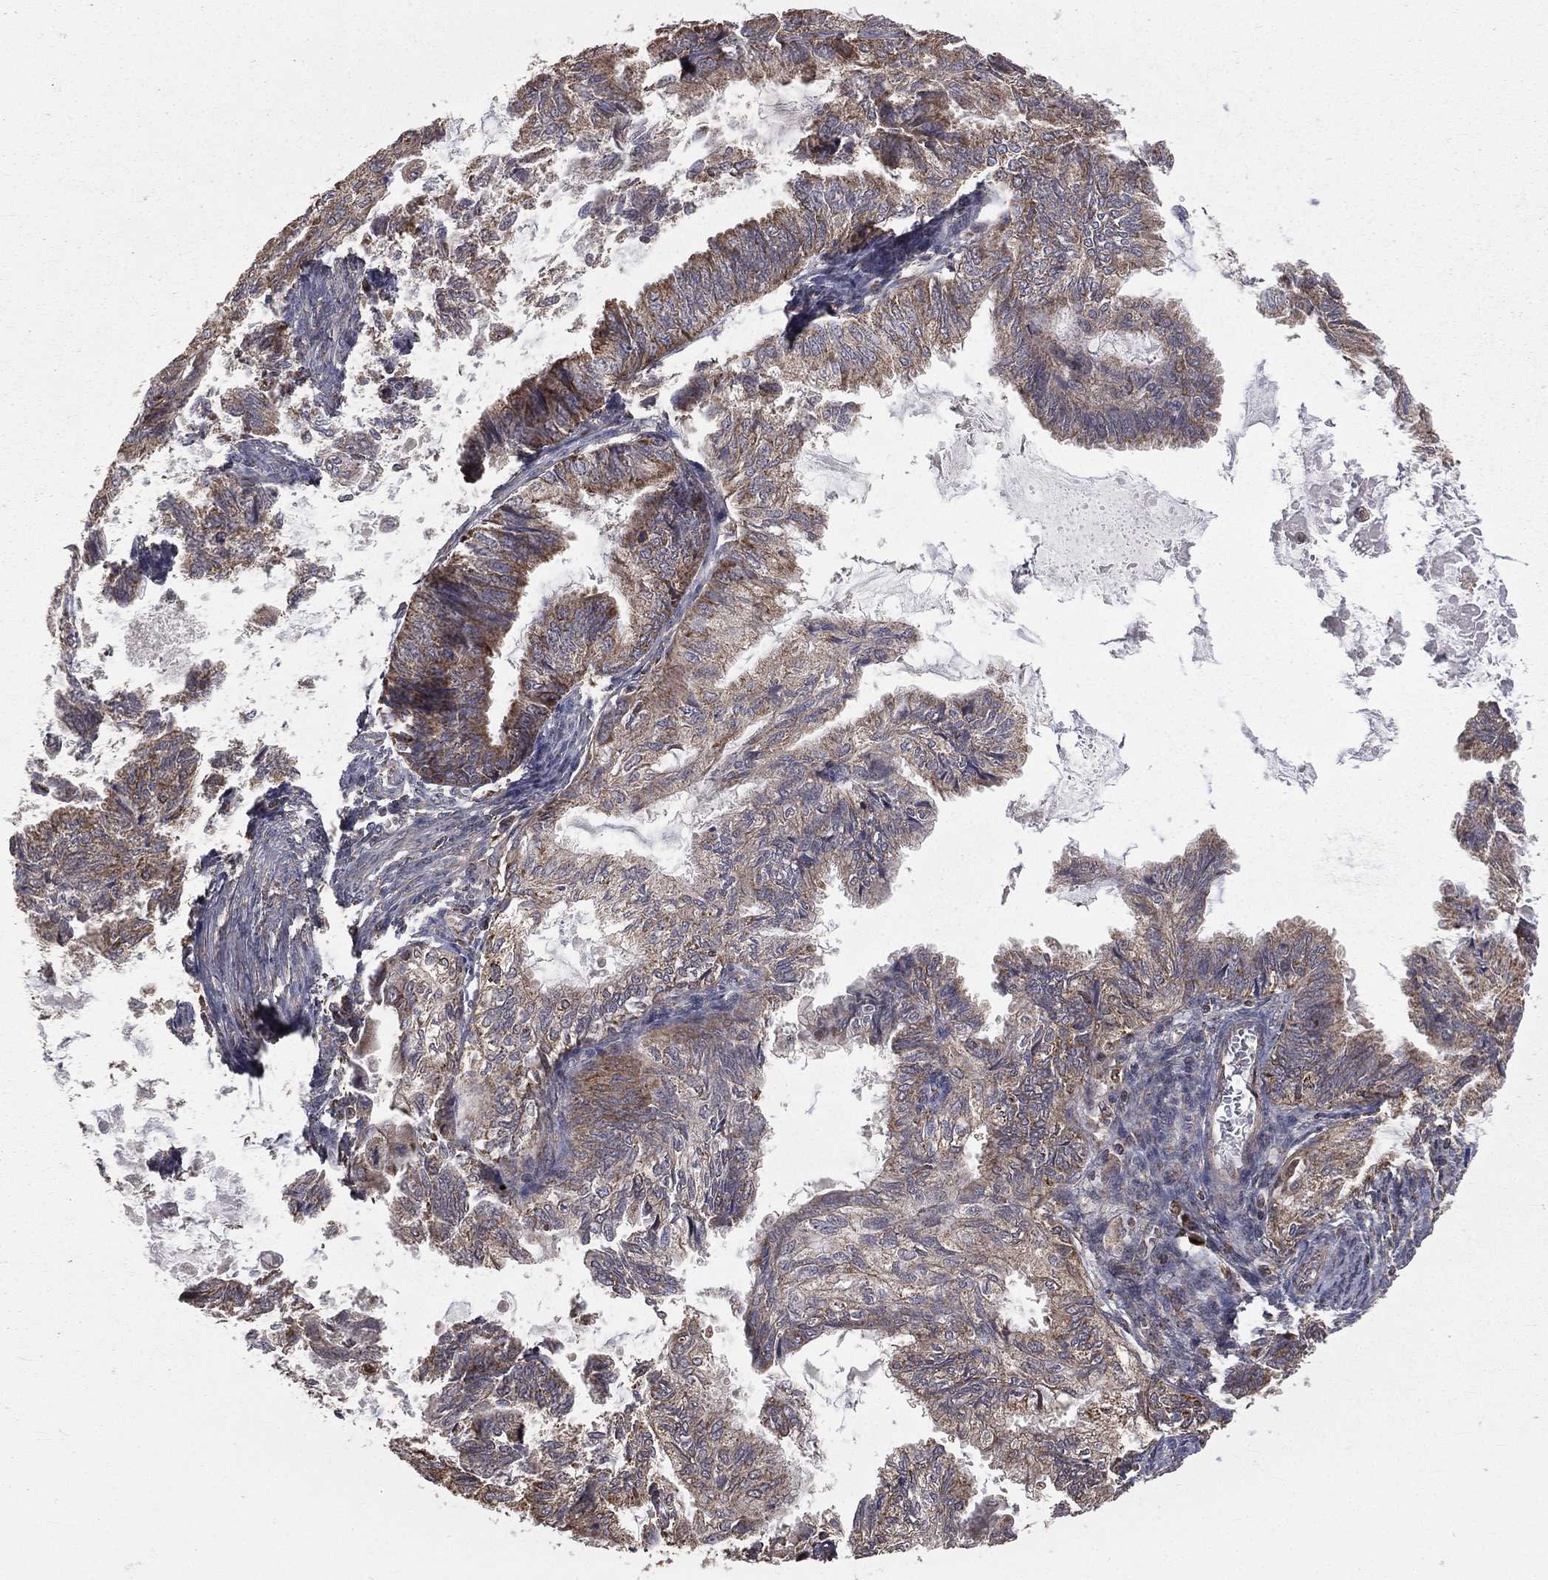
{"staining": {"intensity": "moderate", "quantity": "<25%", "location": "cytoplasmic/membranous"}, "tissue": "endometrial cancer", "cell_type": "Tumor cells", "image_type": "cancer", "snomed": [{"axis": "morphology", "description": "Adenocarcinoma, NOS"}, {"axis": "topography", "description": "Endometrium"}], "caption": "Moderate cytoplasmic/membranous protein positivity is present in approximately <25% of tumor cells in endometrial adenocarcinoma.", "gene": "OLFML1", "patient": {"sex": "female", "age": 86}}